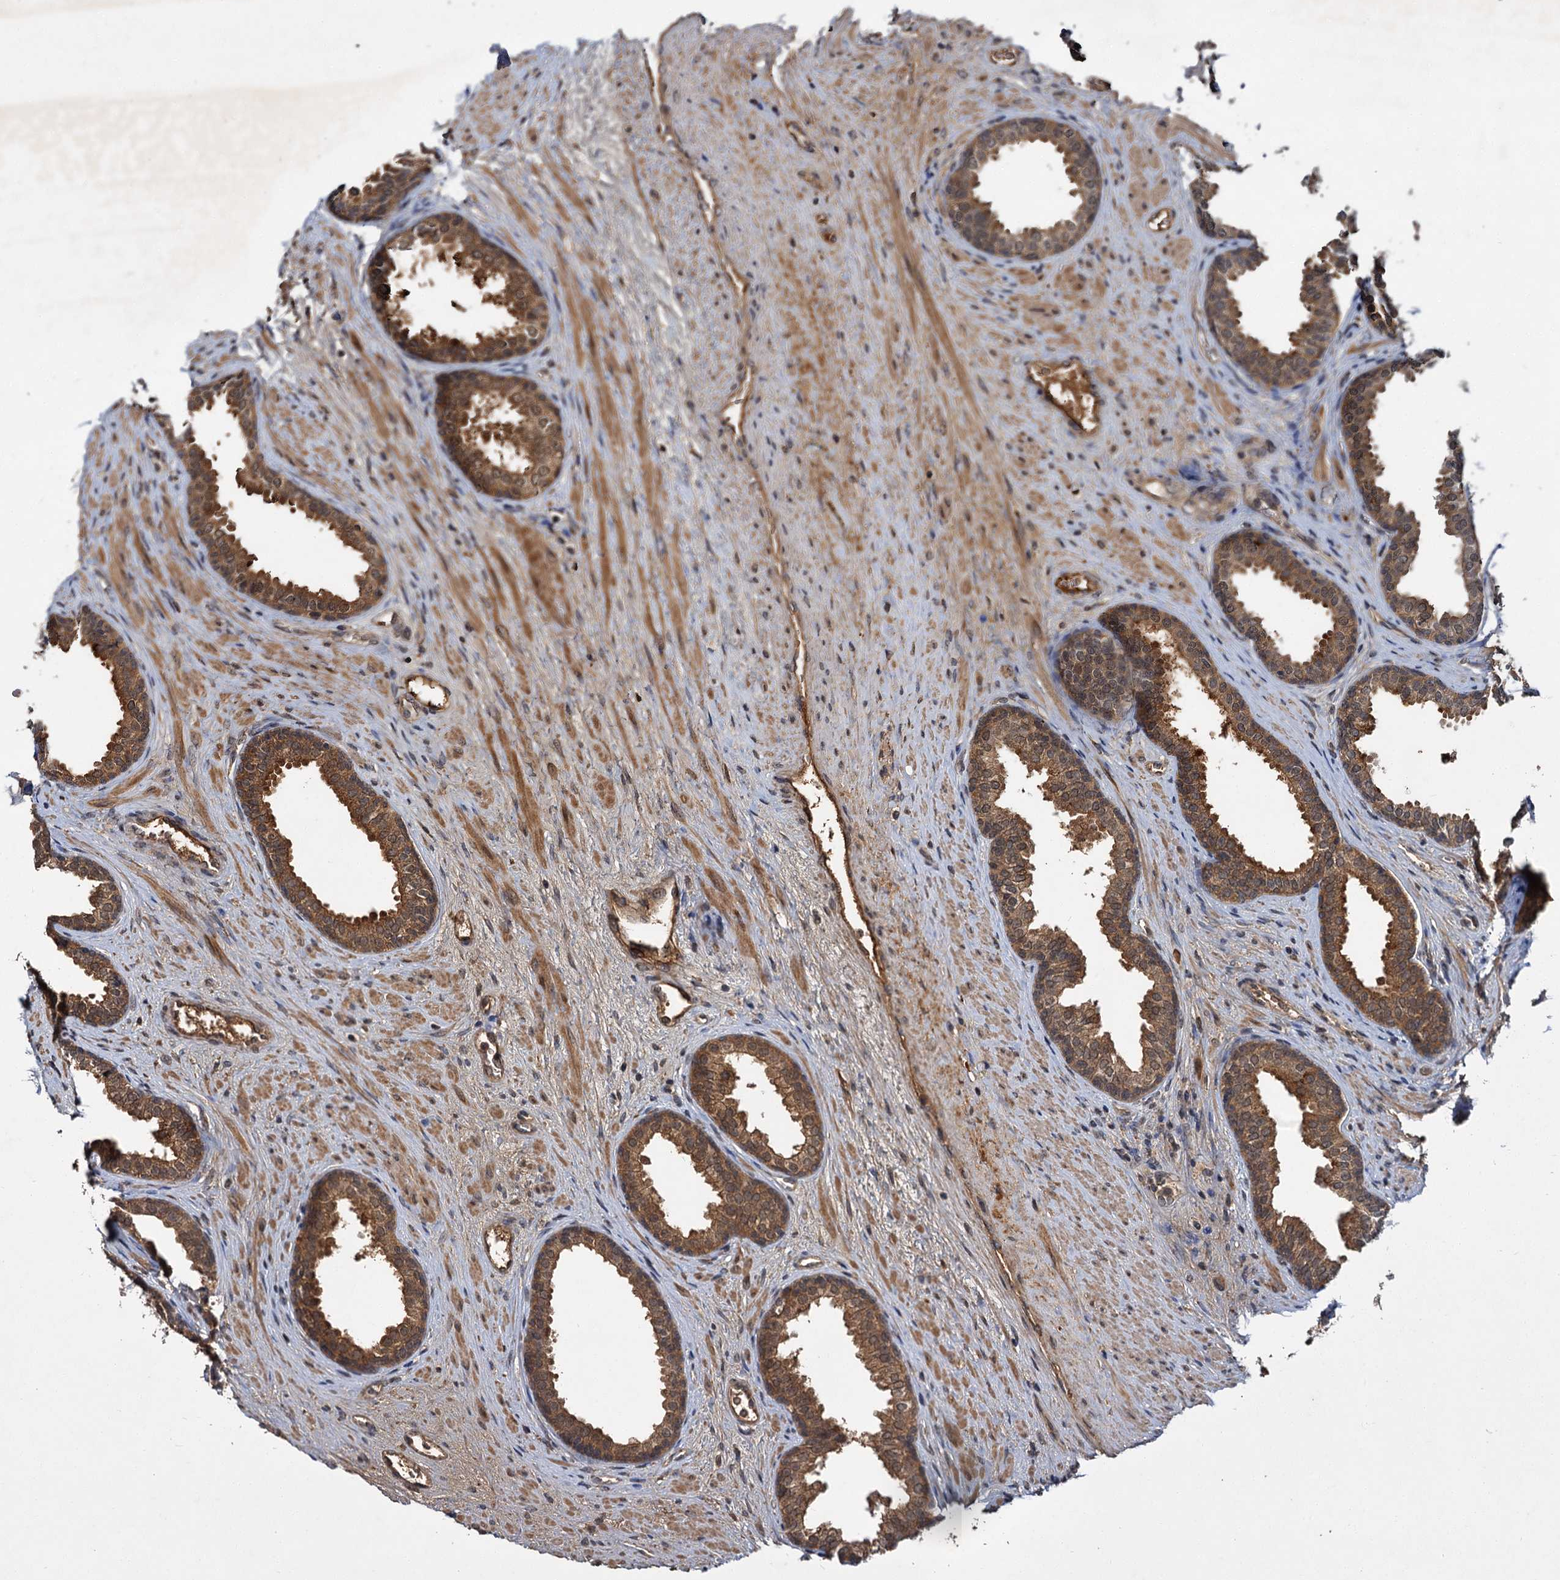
{"staining": {"intensity": "moderate", "quantity": ">75%", "location": "cytoplasmic/membranous"}, "tissue": "prostate", "cell_type": "Glandular cells", "image_type": "normal", "snomed": [{"axis": "morphology", "description": "Normal tissue, NOS"}, {"axis": "topography", "description": "Prostate"}], "caption": "Protein expression analysis of normal prostate displays moderate cytoplasmic/membranous expression in approximately >75% of glandular cells. The staining was performed using DAB to visualize the protein expression in brown, while the nuclei were stained in blue with hematoxylin (Magnification: 20x).", "gene": "MBD6", "patient": {"sex": "male", "age": 76}}